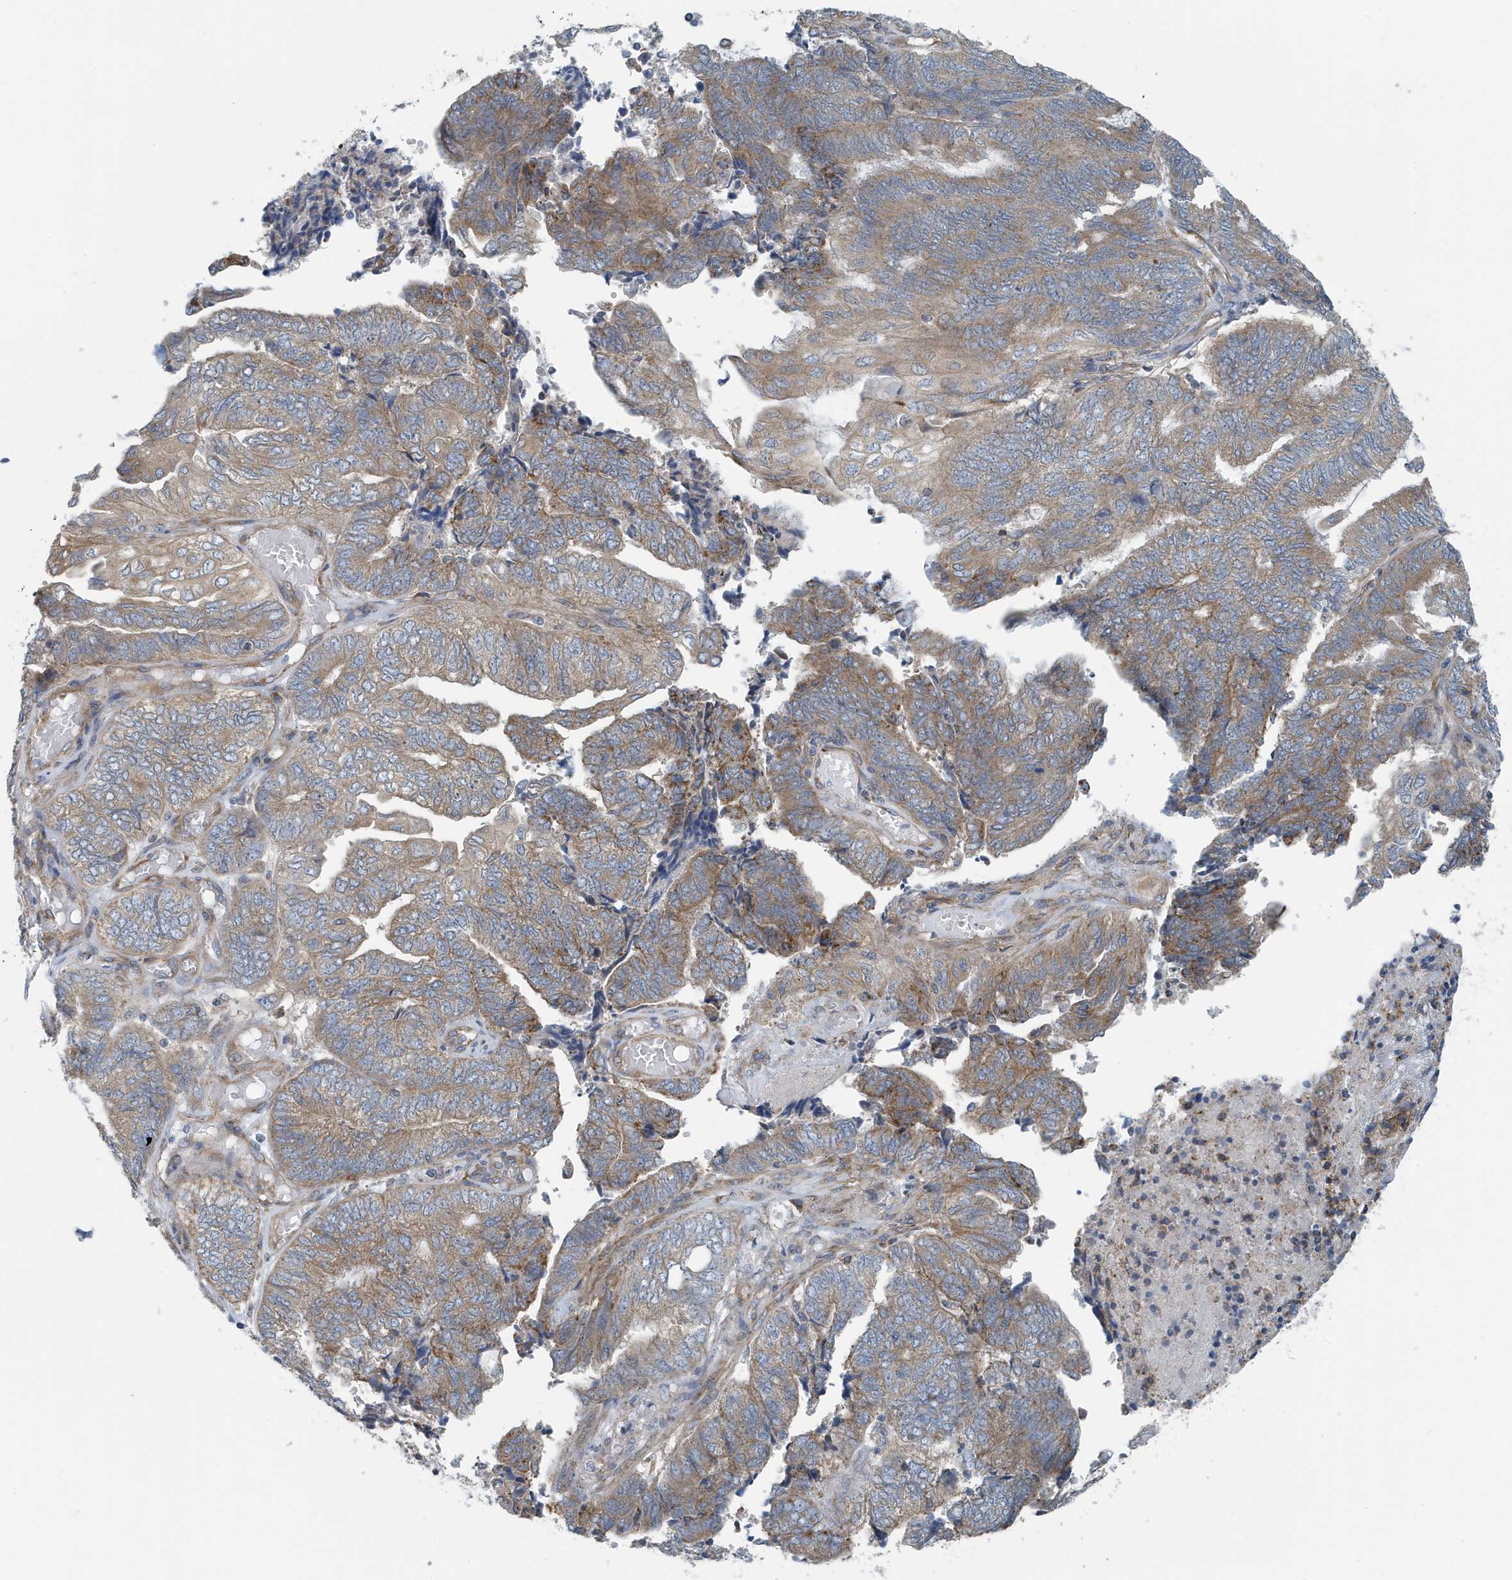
{"staining": {"intensity": "moderate", "quantity": ">75%", "location": "cytoplasmic/membranous"}, "tissue": "endometrial cancer", "cell_type": "Tumor cells", "image_type": "cancer", "snomed": [{"axis": "morphology", "description": "Adenocarcinoma, NOS"}, {"axis": "topography", "description": "Uterus"}, {"axis": "topography", "description": "Endometrium"}], "caption": "Human endometrial adenocarcinoma stained with a brown dye shows moderate cytoplasmic/membranous positive expression in approximately >75% of tumor cells.", "gene": "PPM1M", "patient": {"sex": "female", "age": 70}}